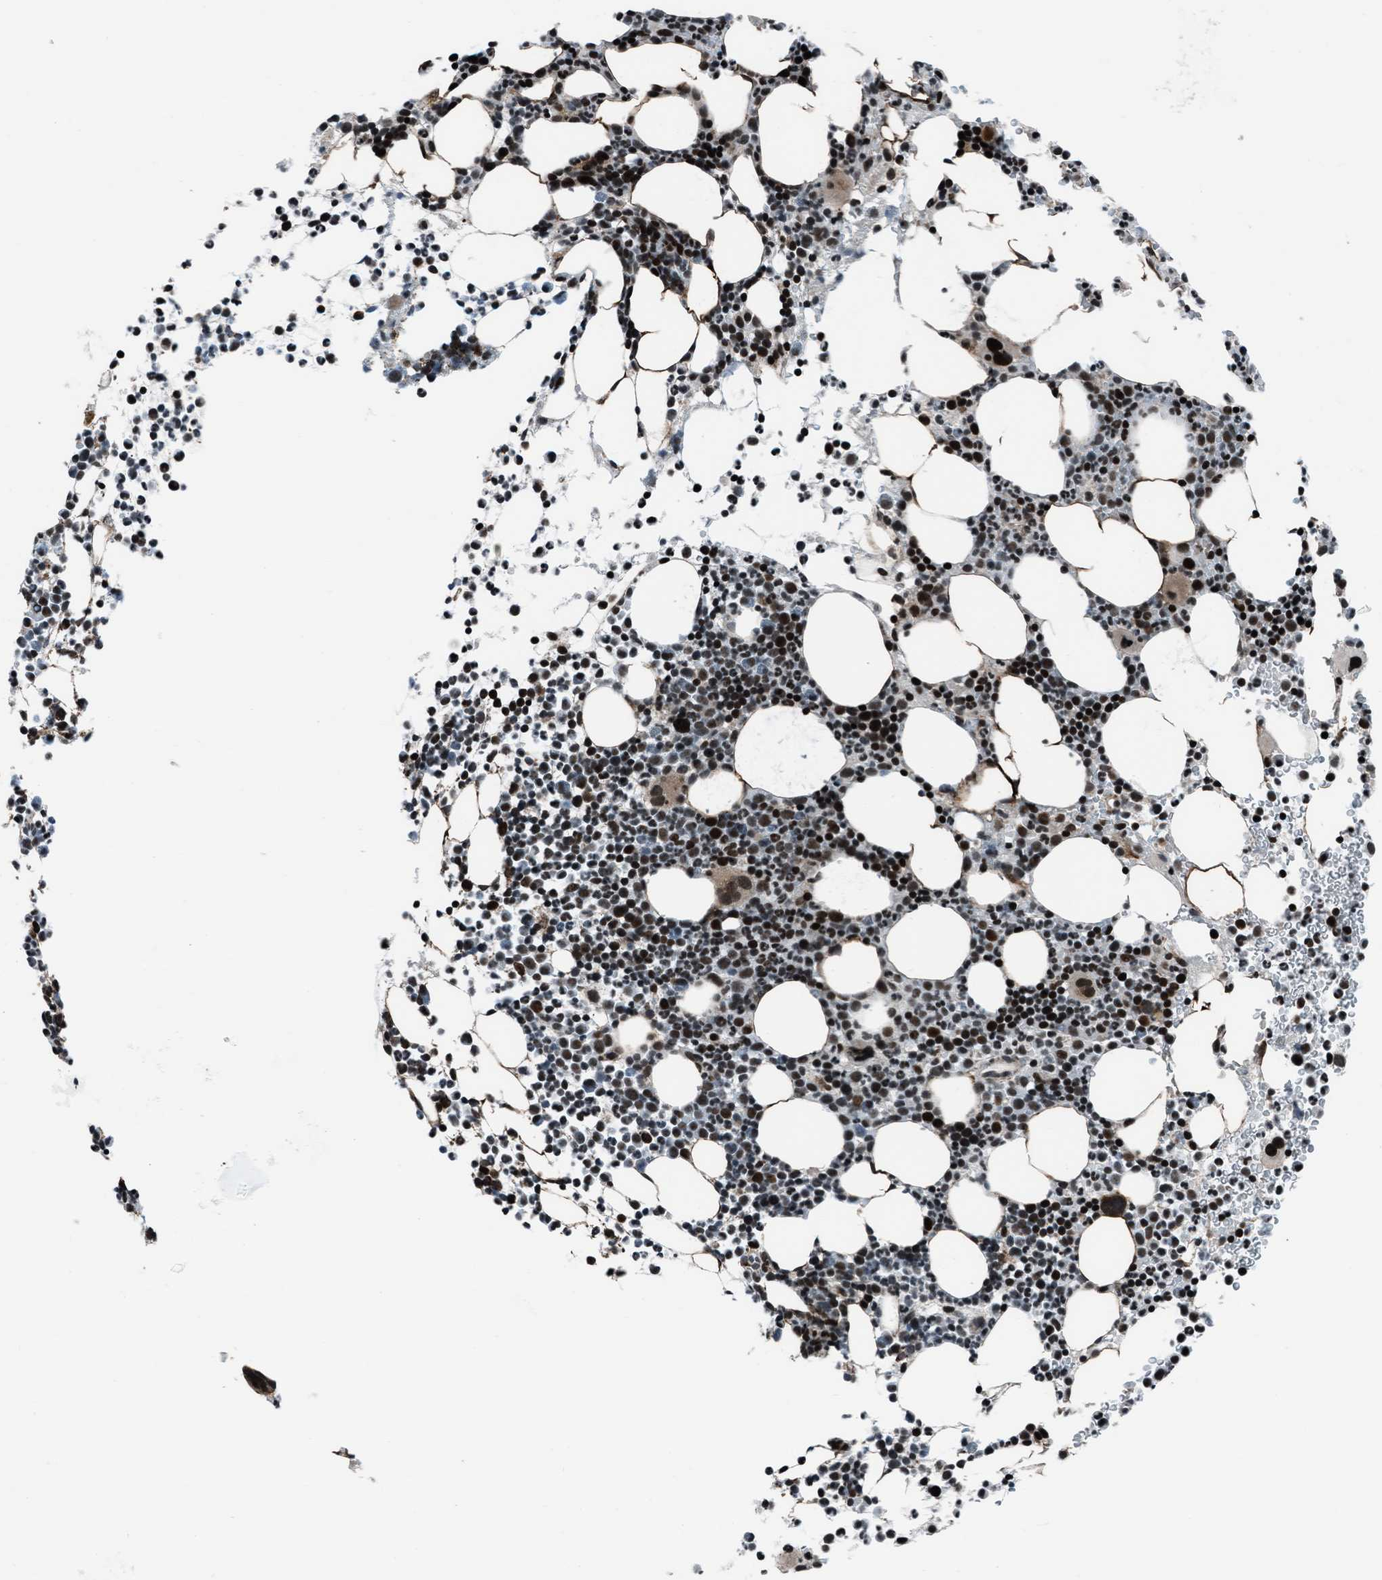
{"staining": {"intensity": "strong", "quantity": "25%-75%", "location": "nuclear"}, "tissue": "bone marrow", "cell_type": "Hematopoietic cells", "image_type": "normal", "snomed": [{"axis": "morphology", "description": "Normal tissue, NOS"}, {"axis": "morphology", "description": "Inflammation, NOS"}, {"axis": "topography", "description": "Bone marrow"}], "caption": "The histopathology image reveals staining of unremarkable bone marrow, revealing strong nuclear protein staining (brown color) within hematopoietic cells.", "gene": "MORC3", "patient": {"sex": "female", "age": 67}}